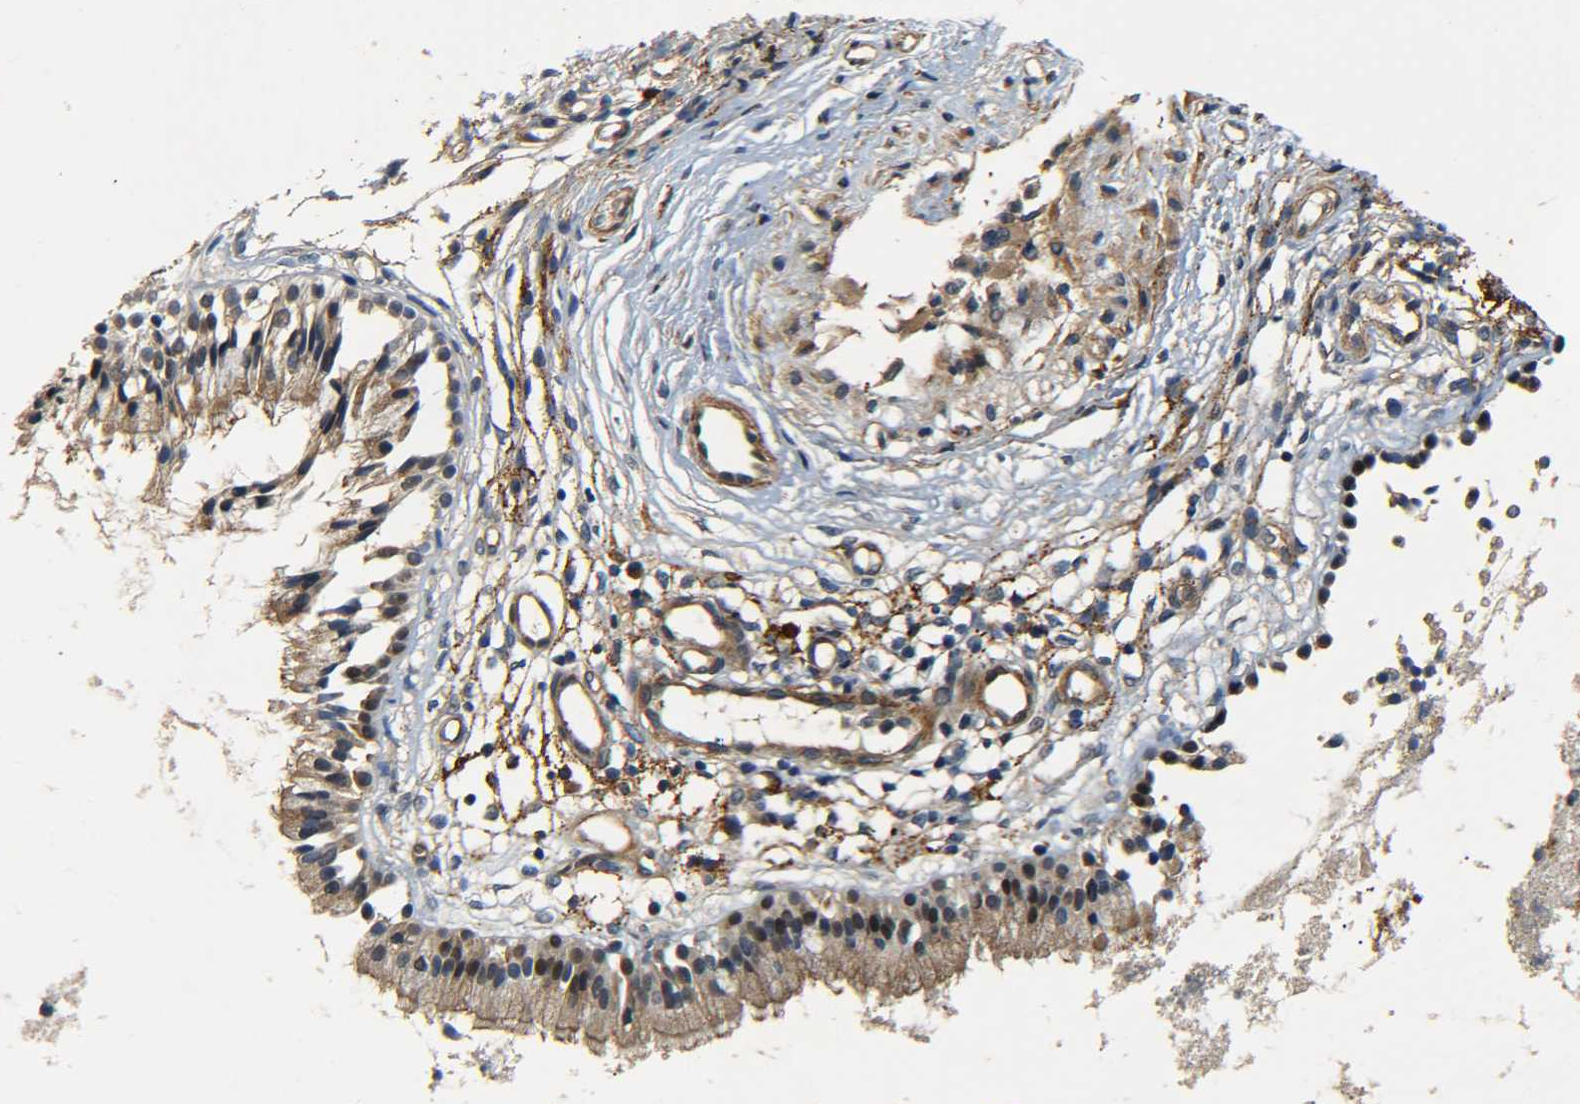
{"staining": {"intensity": "moderate", "quantity": "25%-75%", "location": "cytoplasmic/membranous"}, "tissue": "nasopharynx", "cell_type": "Respiratory epithelial cells", "image_type": "normal", "snomed": [{"axis": "morphology", "description": "Normal tissue, NOS"}, {"axis": "topography", "description": "Nasopharynx"}], "caption": "Immunohistochemistry (IHC) photomicrograph of normal nasopharynx: nasopharynx stained using immunohistochemistry (IHC) reveals medium levels of moderate protein expression localized specifically in the cytoplasmic/membranous of respiratory epithelial cells, appearing as a cytoplasmic/membranous brown color.", "gene": "MEIS1", "patient": {"sex": "male", "age": 21}}